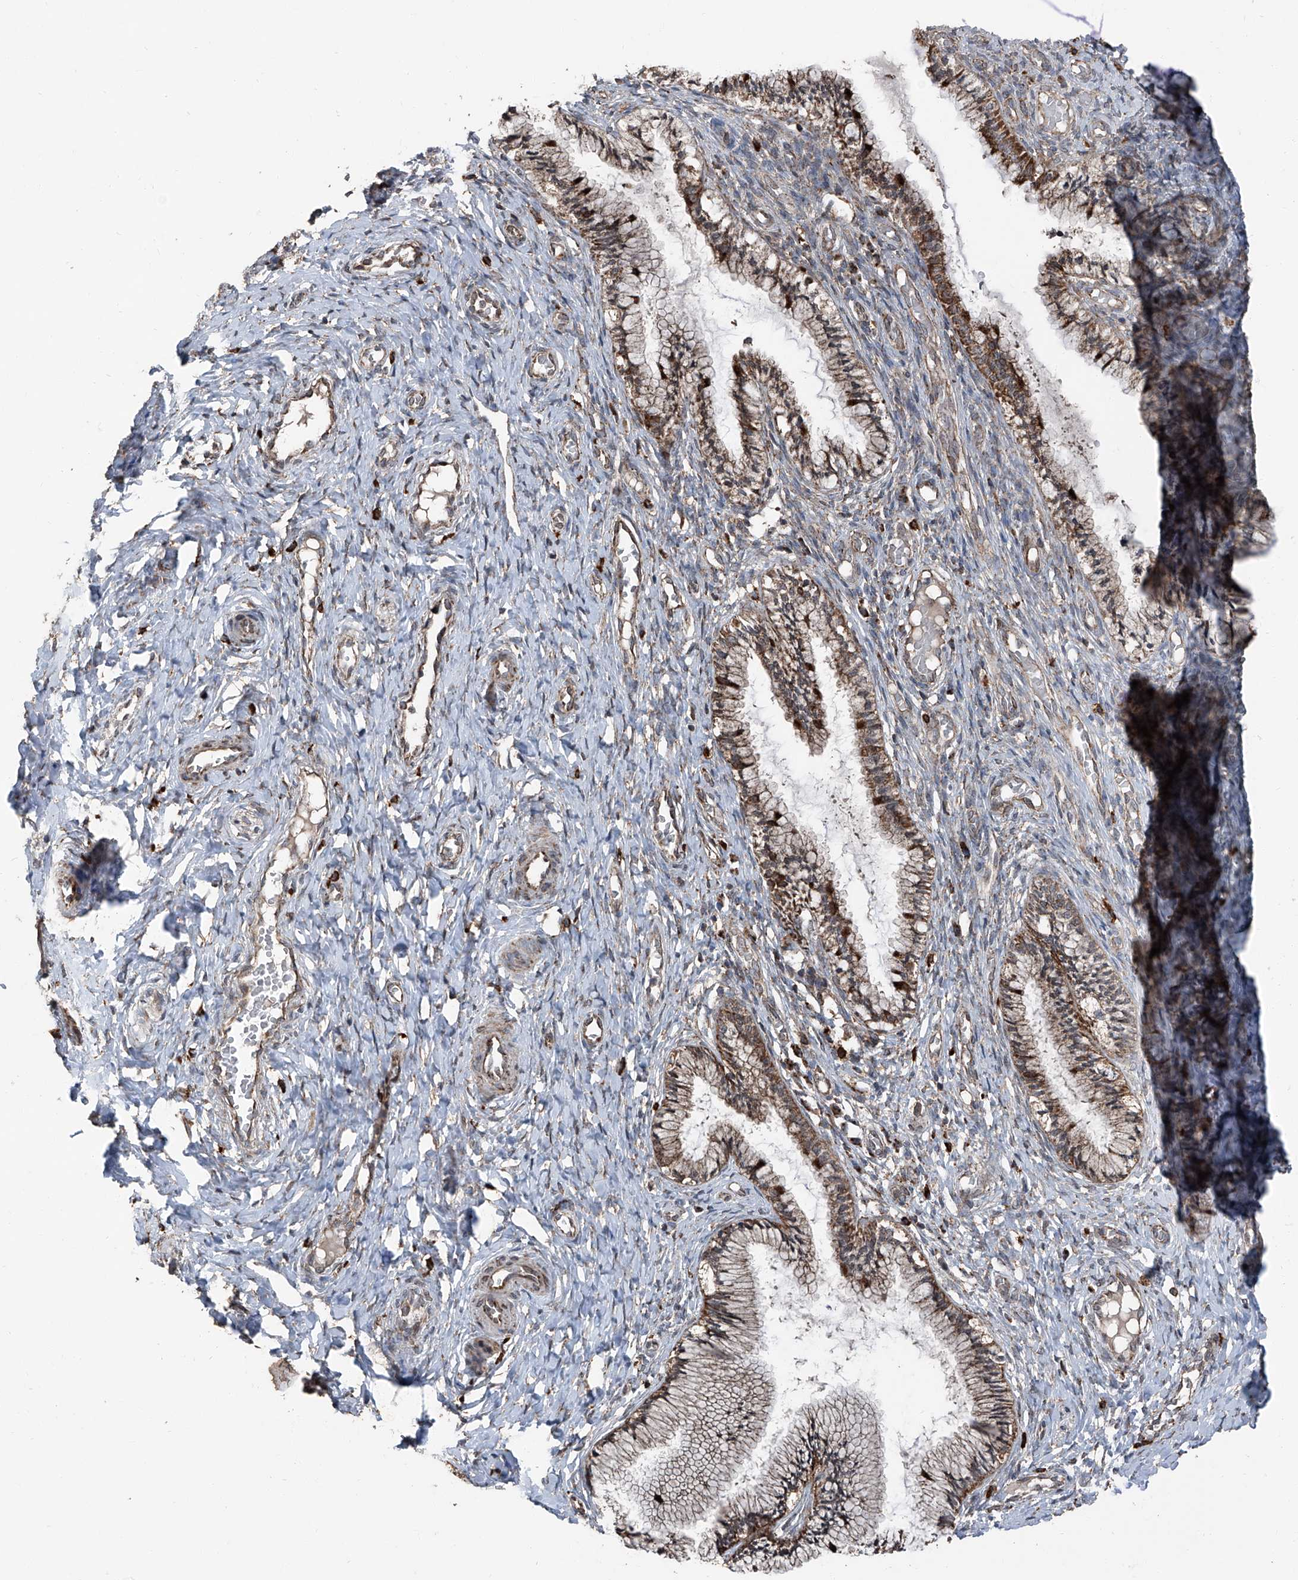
{"staining": {"intensity": "moderate", "quantity": "25%-75%", "location": "cytoplasmic/membranous"}, "tissue": "cervix", "cell_type": "Glandular cells", "image_type": "normal", "snomed": [{"axis": "morphology", "description": "Normal tissue, NOS"}, {"axis": "topography", "description": "Cervix"}], "caption": "A brown stain shows moderate cytoplasmic/membranous positivity of a protein in glandular cells of benign cervix. (brown staining indicates protein expression, while blue staining denotes nuclei).", "gene": "LIMK1", "patient": {"sex": "female", "age": 27}}